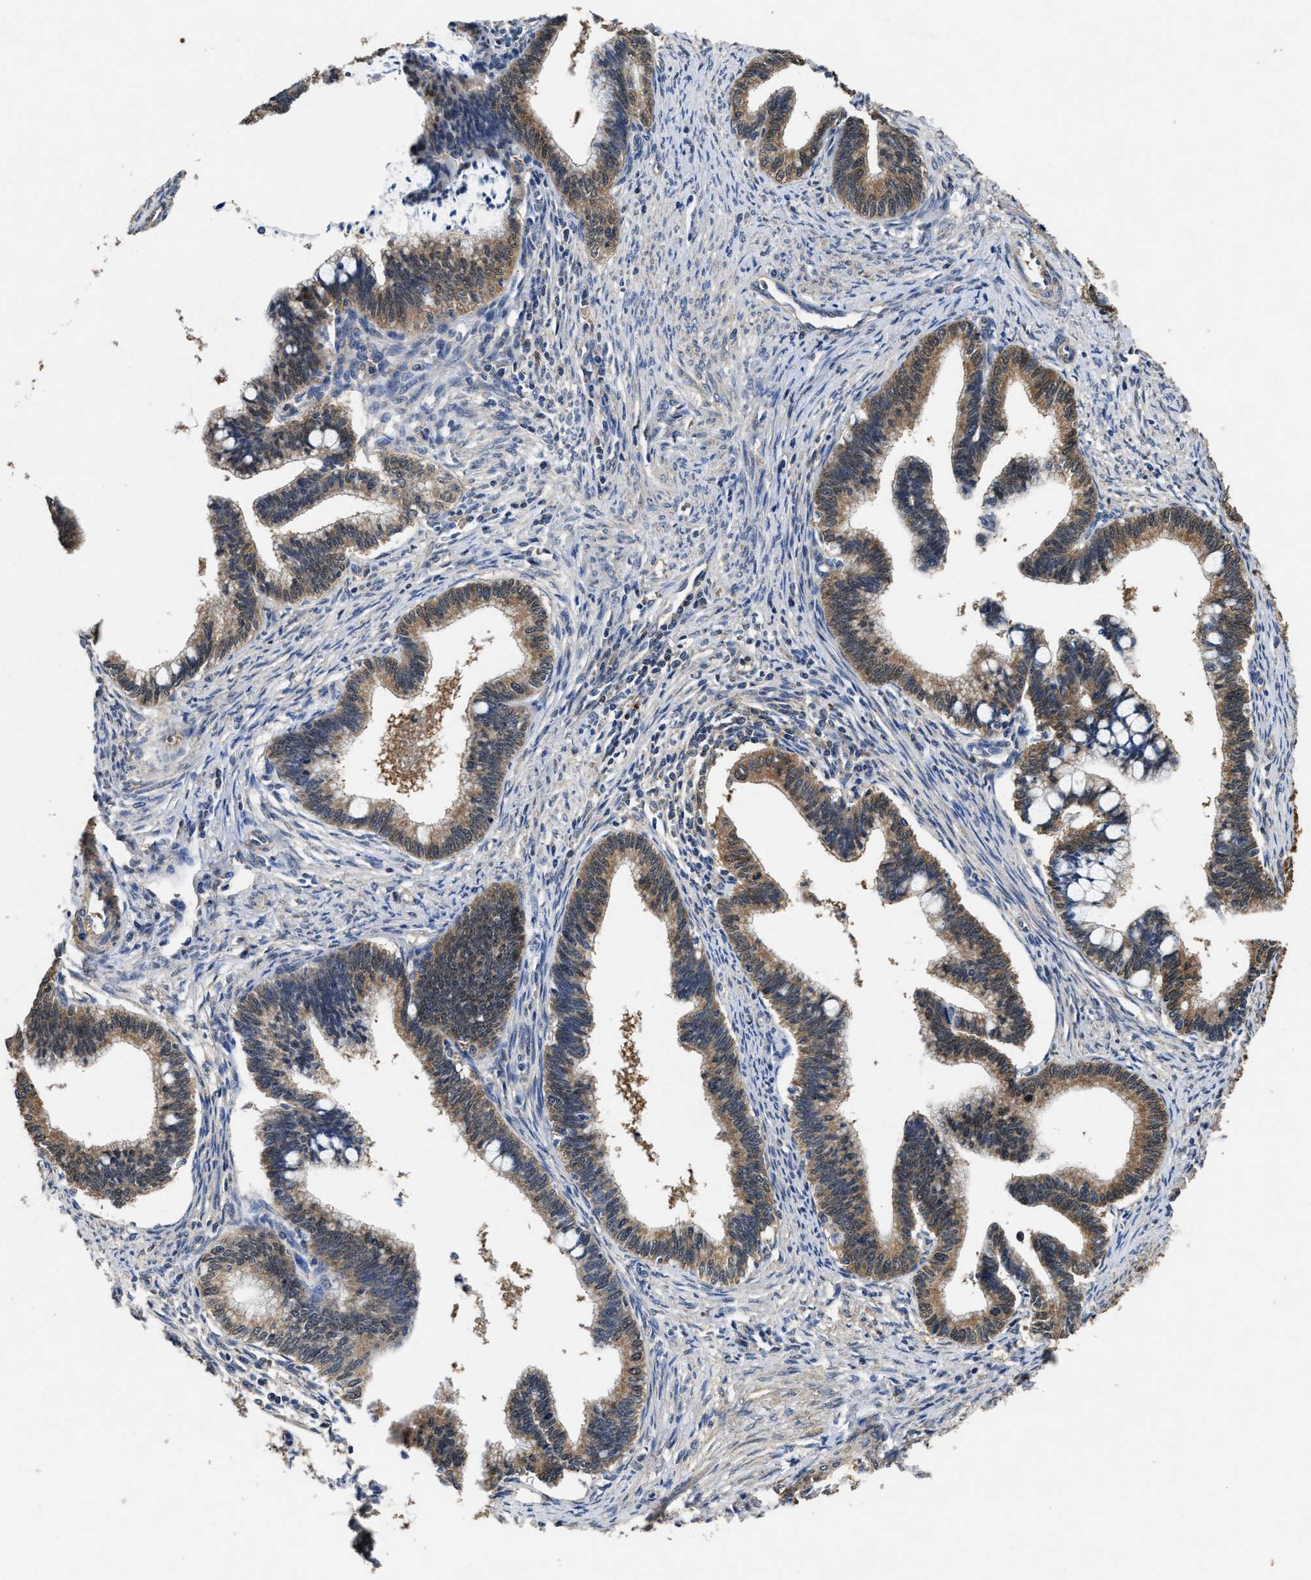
{"staining": {"intensity": "moderate", "quantity": ">75%", "location": "cytoplasmic/membranous"}, "tissue": "cervical cancer", "cell_type": "Tumor cells", "image_type": "cancer", "snomed": [{"axis": "morphology", "description": "Adenocarcinoma, NOS"}, {"axis": "topography", "description": "Cervix"}], "caption": "A photomicrograph of human cervical adenocarcinoma stained for a protein displays moderate cytoplasmic/membranous brown staining in tumor cells.", "gene": "ACAT2", "patient": {"sex": "female", "age": 36}}